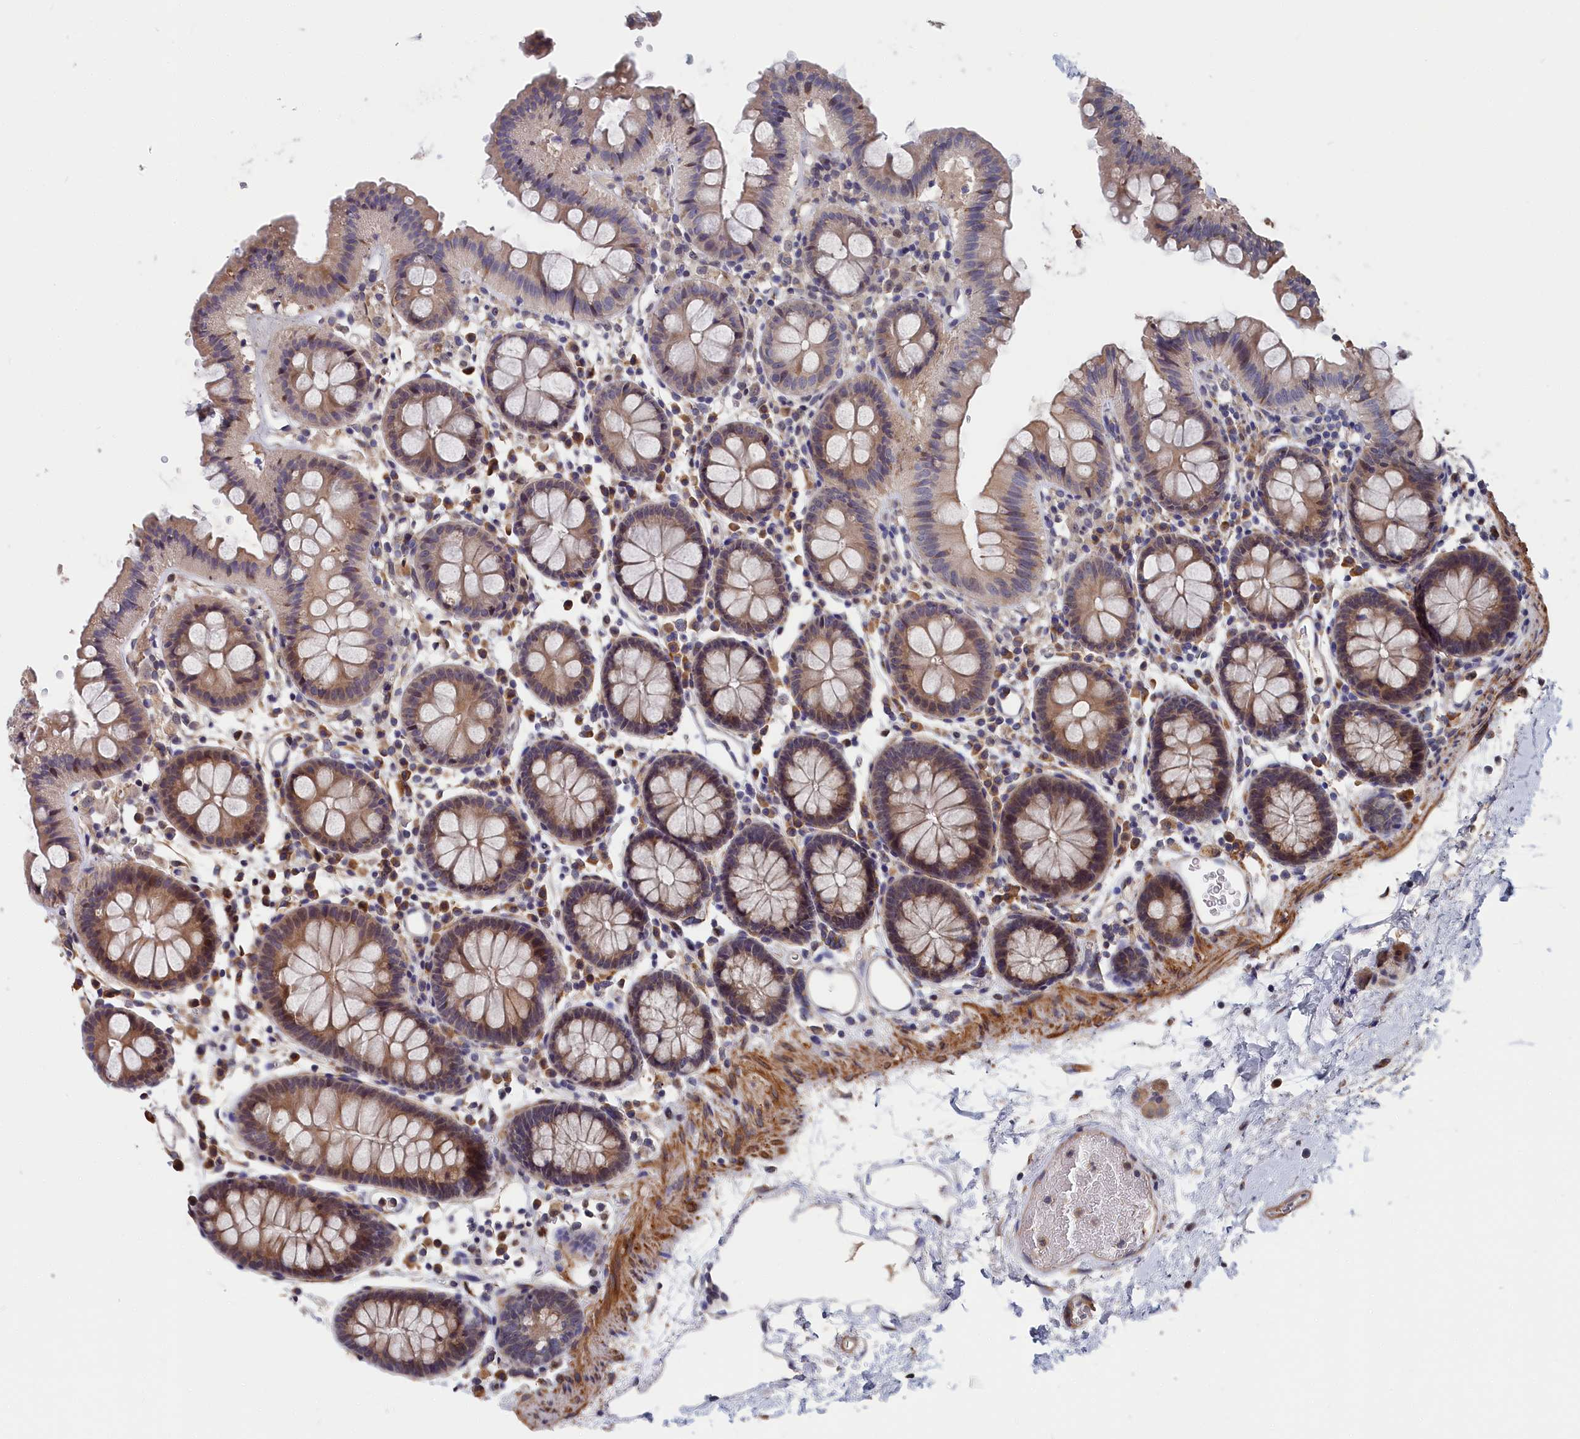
{"staining": {"intensity": "moderate", "quantity": ">75%", "location": "cytoplasmic/membranous"}, "tissue": "colon", "cell_type": "Endothelial cells", "image_type": "normal", "snomed": [{"axis": "morphology", "description": "Normal tissue, NOS"}, {"axis": "topography", "description": "Colon"}], "caption": "Endothelial cells display medium levels of moderate cytoplasmic/membranous expression in about >75% of cells in normal colon. (DAB (3,3'-diaminobenzidine) IHC with brightfield microscopy, high magnification).", "gene": "CYB5D2", "patient": {"sex": "male", "age": 75}}